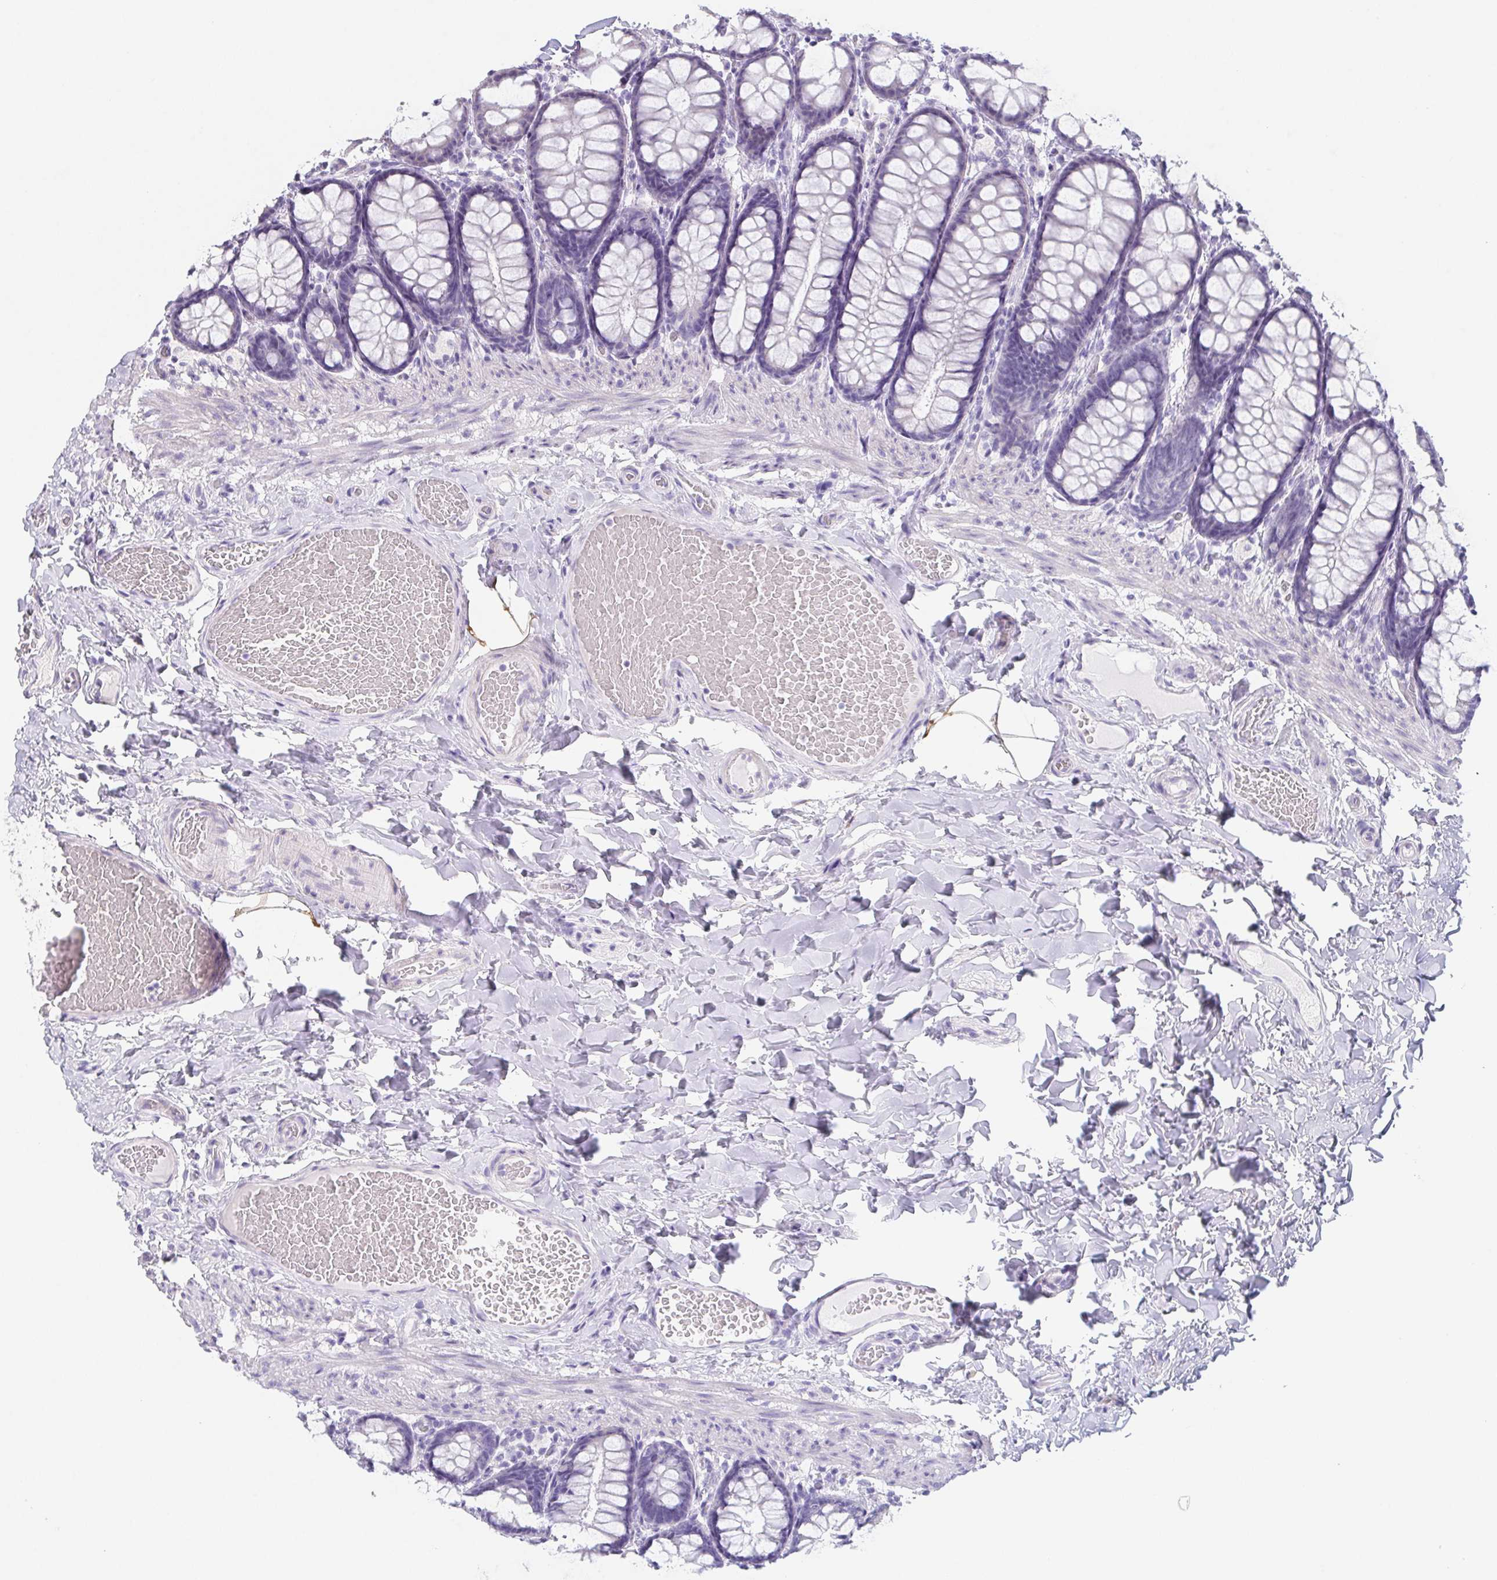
{"staining": {"intensity": "negative", "quantity": "none", "location": "none"}, "tissue": "colon", "cell_type": "Endothelial cells", "image_type": "normal", "snomed": [{"axis": "morphology", "description": "Normal tissue, NOS"}, {"axis": "topography", "description": "Colon"}], "caption": "Protein analysis of normal colon displays no significant expression in endothelial cells.", "gene": "HDGFL1", "patient": {"sex": "male", "age": 47}}